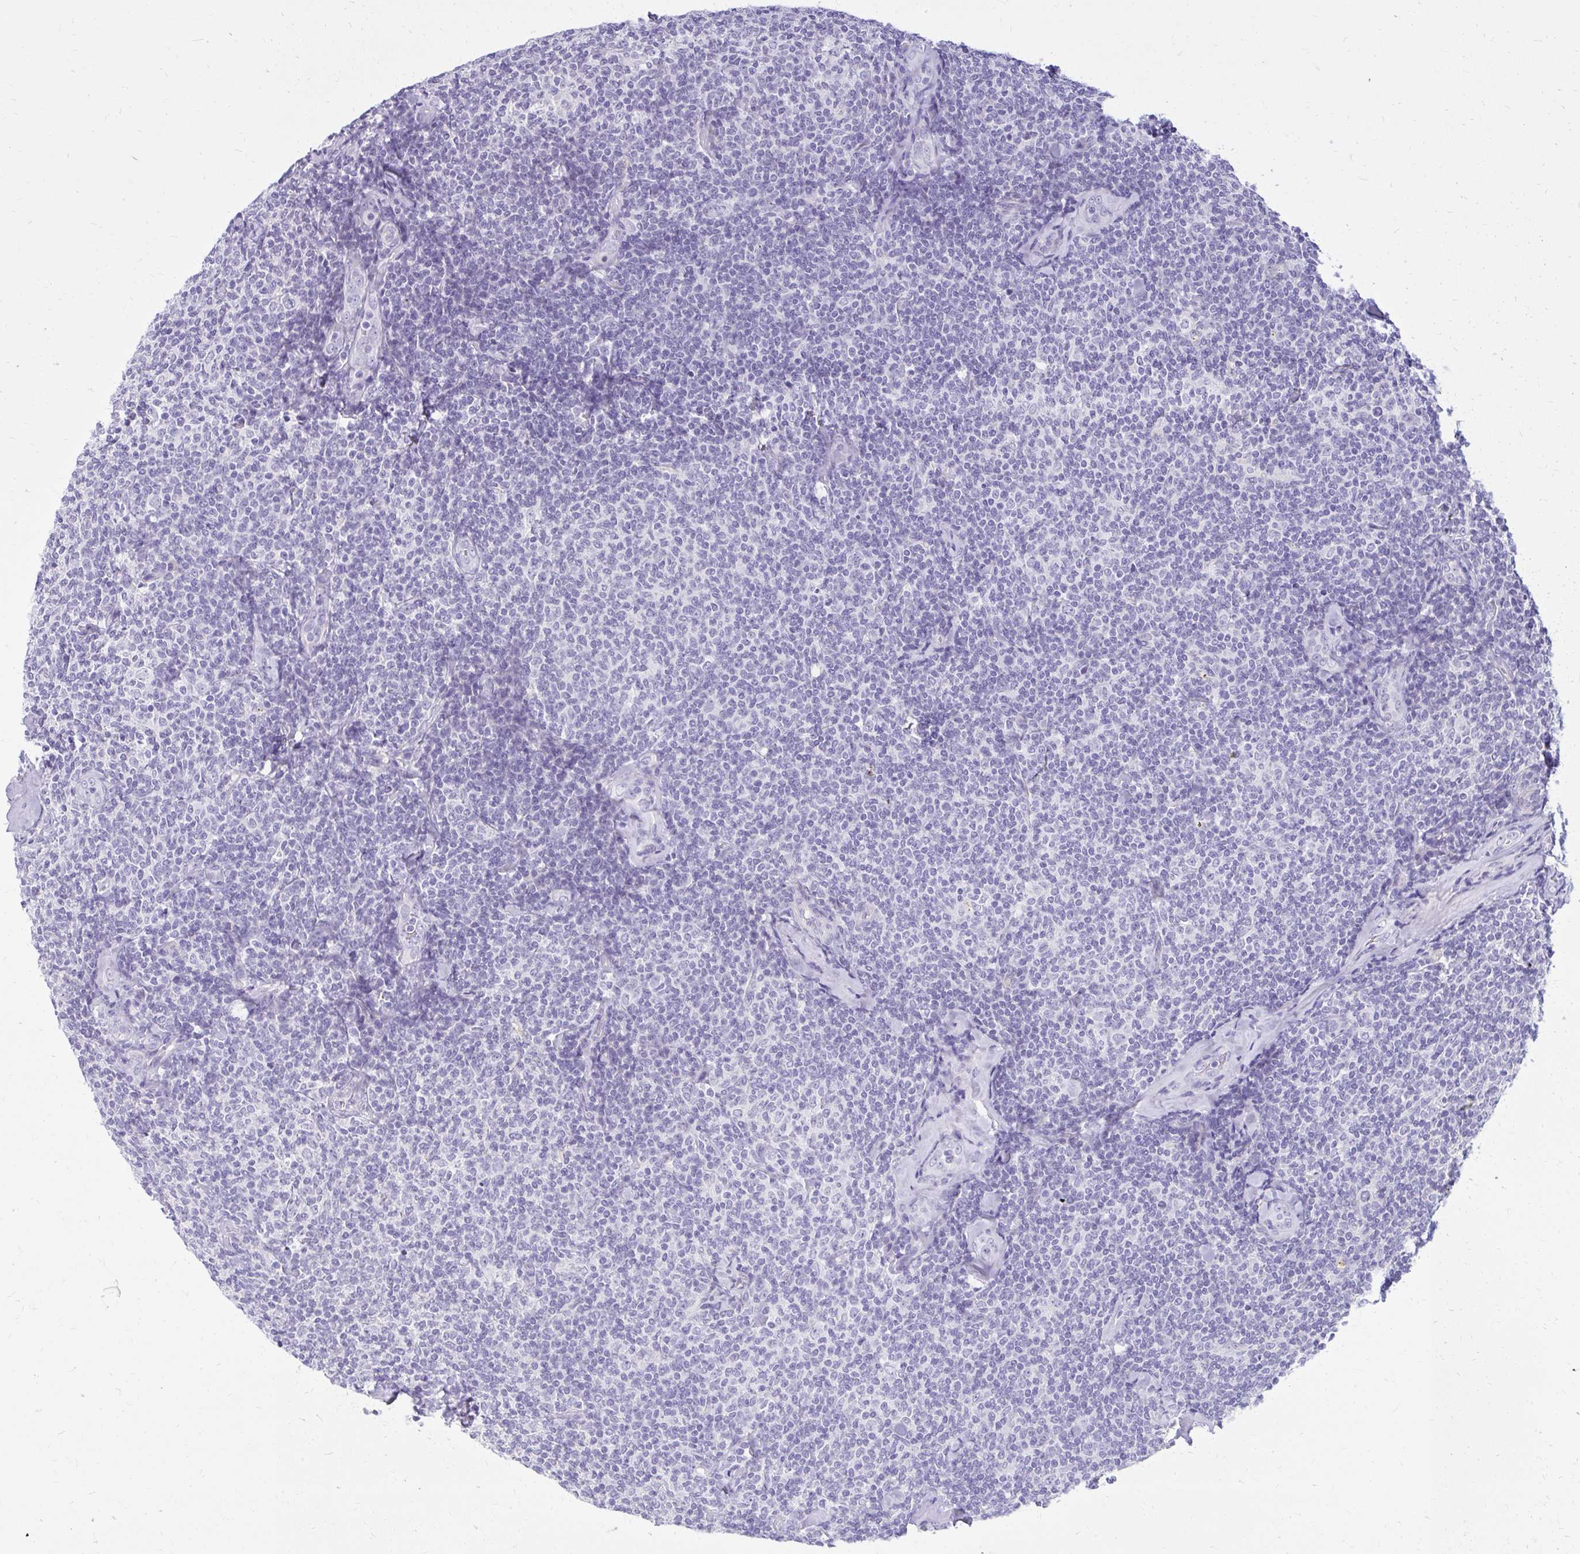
{"staining": {"intensity": "negative", "quantity": "none", "location": "none"}, "tissue": "lymphoma", "cell_type": "Tumor cells", "image_type": "cancer", "snomed": [{"axis": "morphology", "description": "Malignant lymphoma, non-Hodgkin's type, Low grade"}, {"axis": "topography", "description": "Lymph node"}], "caption": "Immunohistochemistry (IHC) of malignant lymphoma, non-Hodgkin's type (low-grade) exhibits no expression in tumor cells. (Brightfield microscopy of DAB (3,3'-diaminobenzidine) IHC at high magnification).", "gene": "PRAP1", "patient": {"sex": "female", "age": 56}}